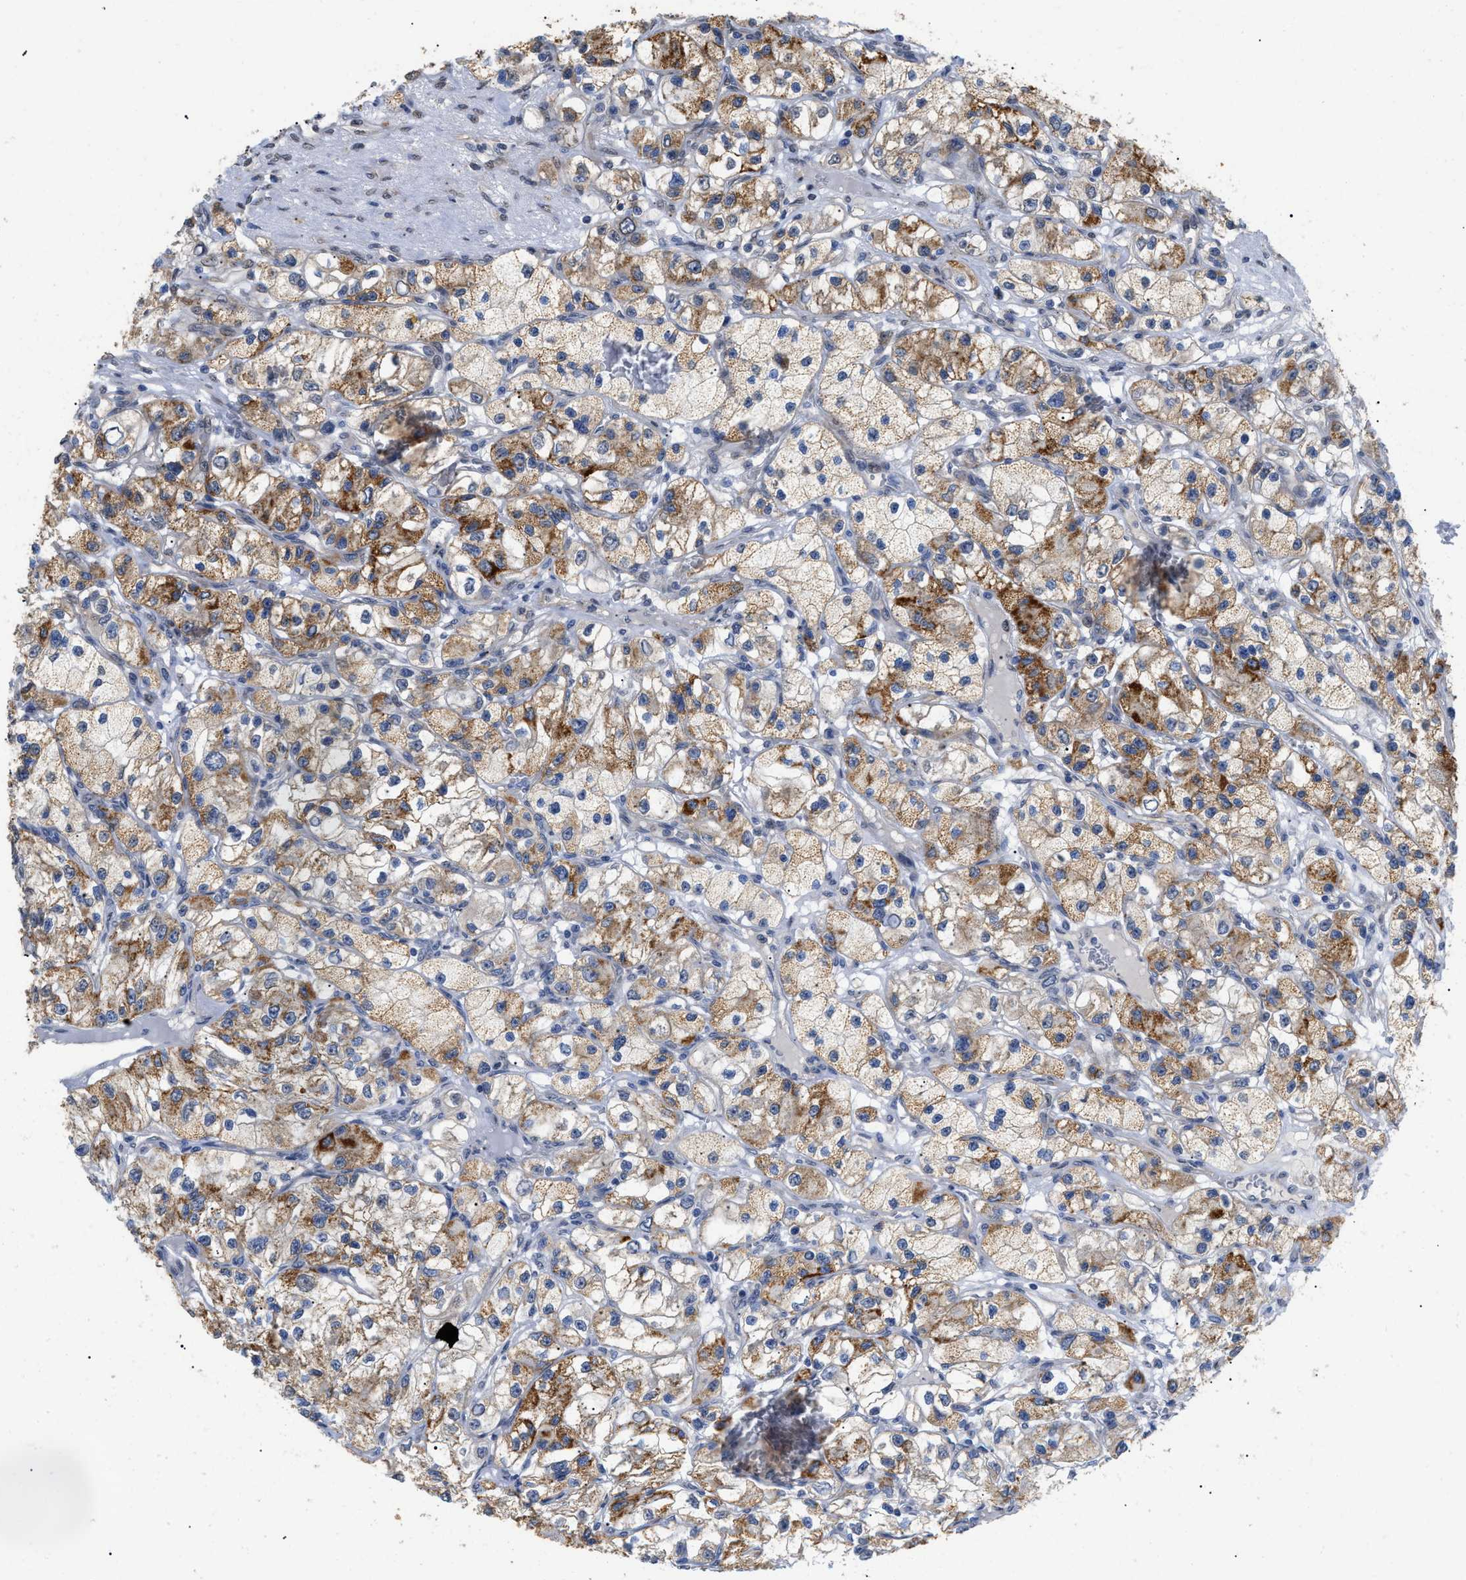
{"staining": {"intensity": "moderate", "quantity": "25%-75%", "location": "cytoplasmic/membranous"}, "tissue": "renal cancer", "cell_type": "Tumor cells", "image_type": "cancer", "snomed": [{"axis": "morphology", "description": "Adenocarcinoma, NOS"}, {"axis": "topography", "description": "Kidney"}], "caption": "Immunohistochemical staining of renal adenocarcinoma exhibits medium levels of moderate cytoplasmic/membranous staining in approximately 25%-75% of tumor cells.", "gene": "SFXN5", "patient": {"sex": "female", "age": 57}}